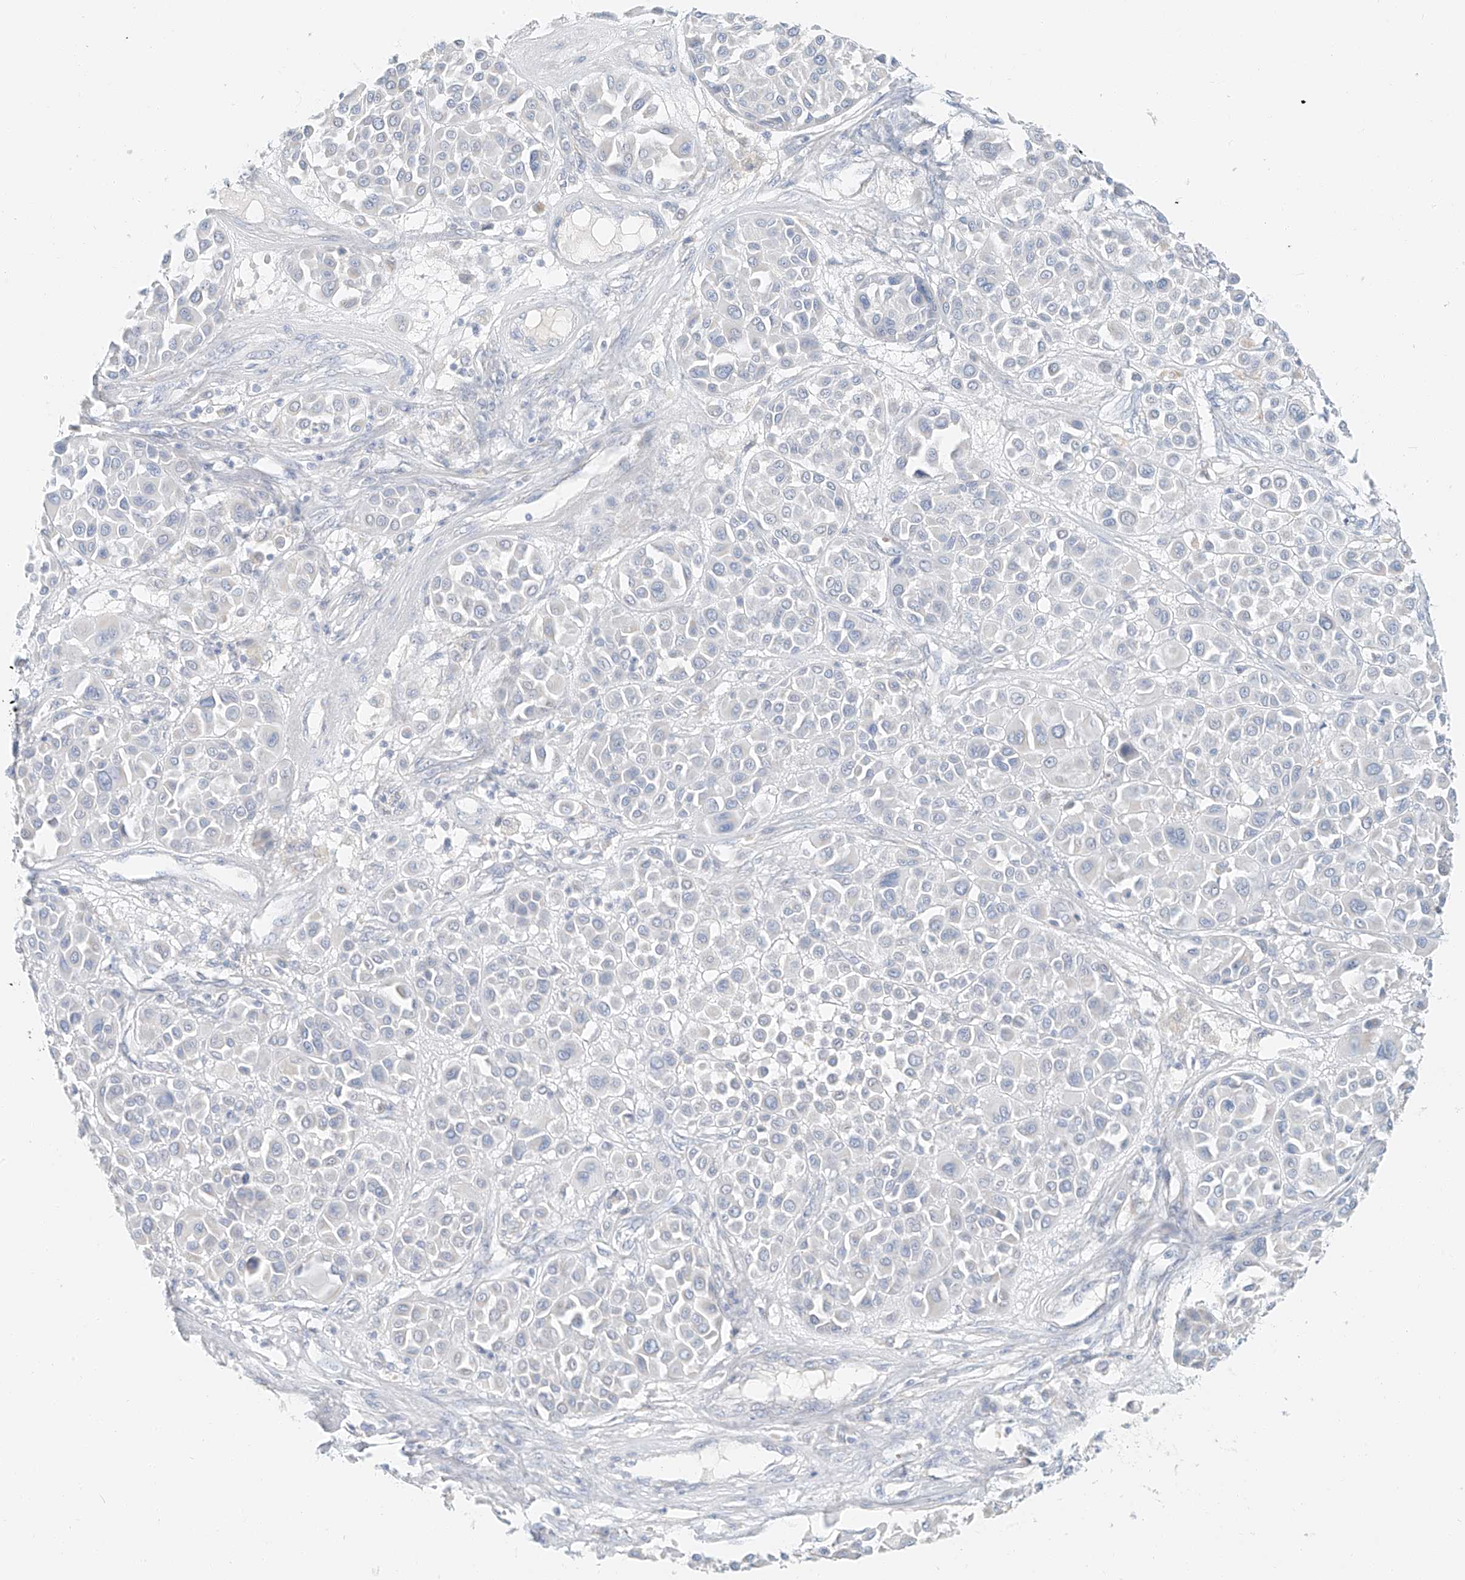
{"staining": {"intensity": "negative", "quantity": "none", "location": "none"}, "tissue": "melanoma", "cell_type": "Tumor cells", "image_type": "cancer", "snomed": [{"axis": "morphology", "description": "Malignant melanoma, Metastatic site"}, {"axis": "topography", "description": "Soft tissue"}], "caption": "A histopathology image of human melanoma is negative for staining in tumor cells.", "gene": "PGC", "patient": {"sex": "male", "age": 41}}